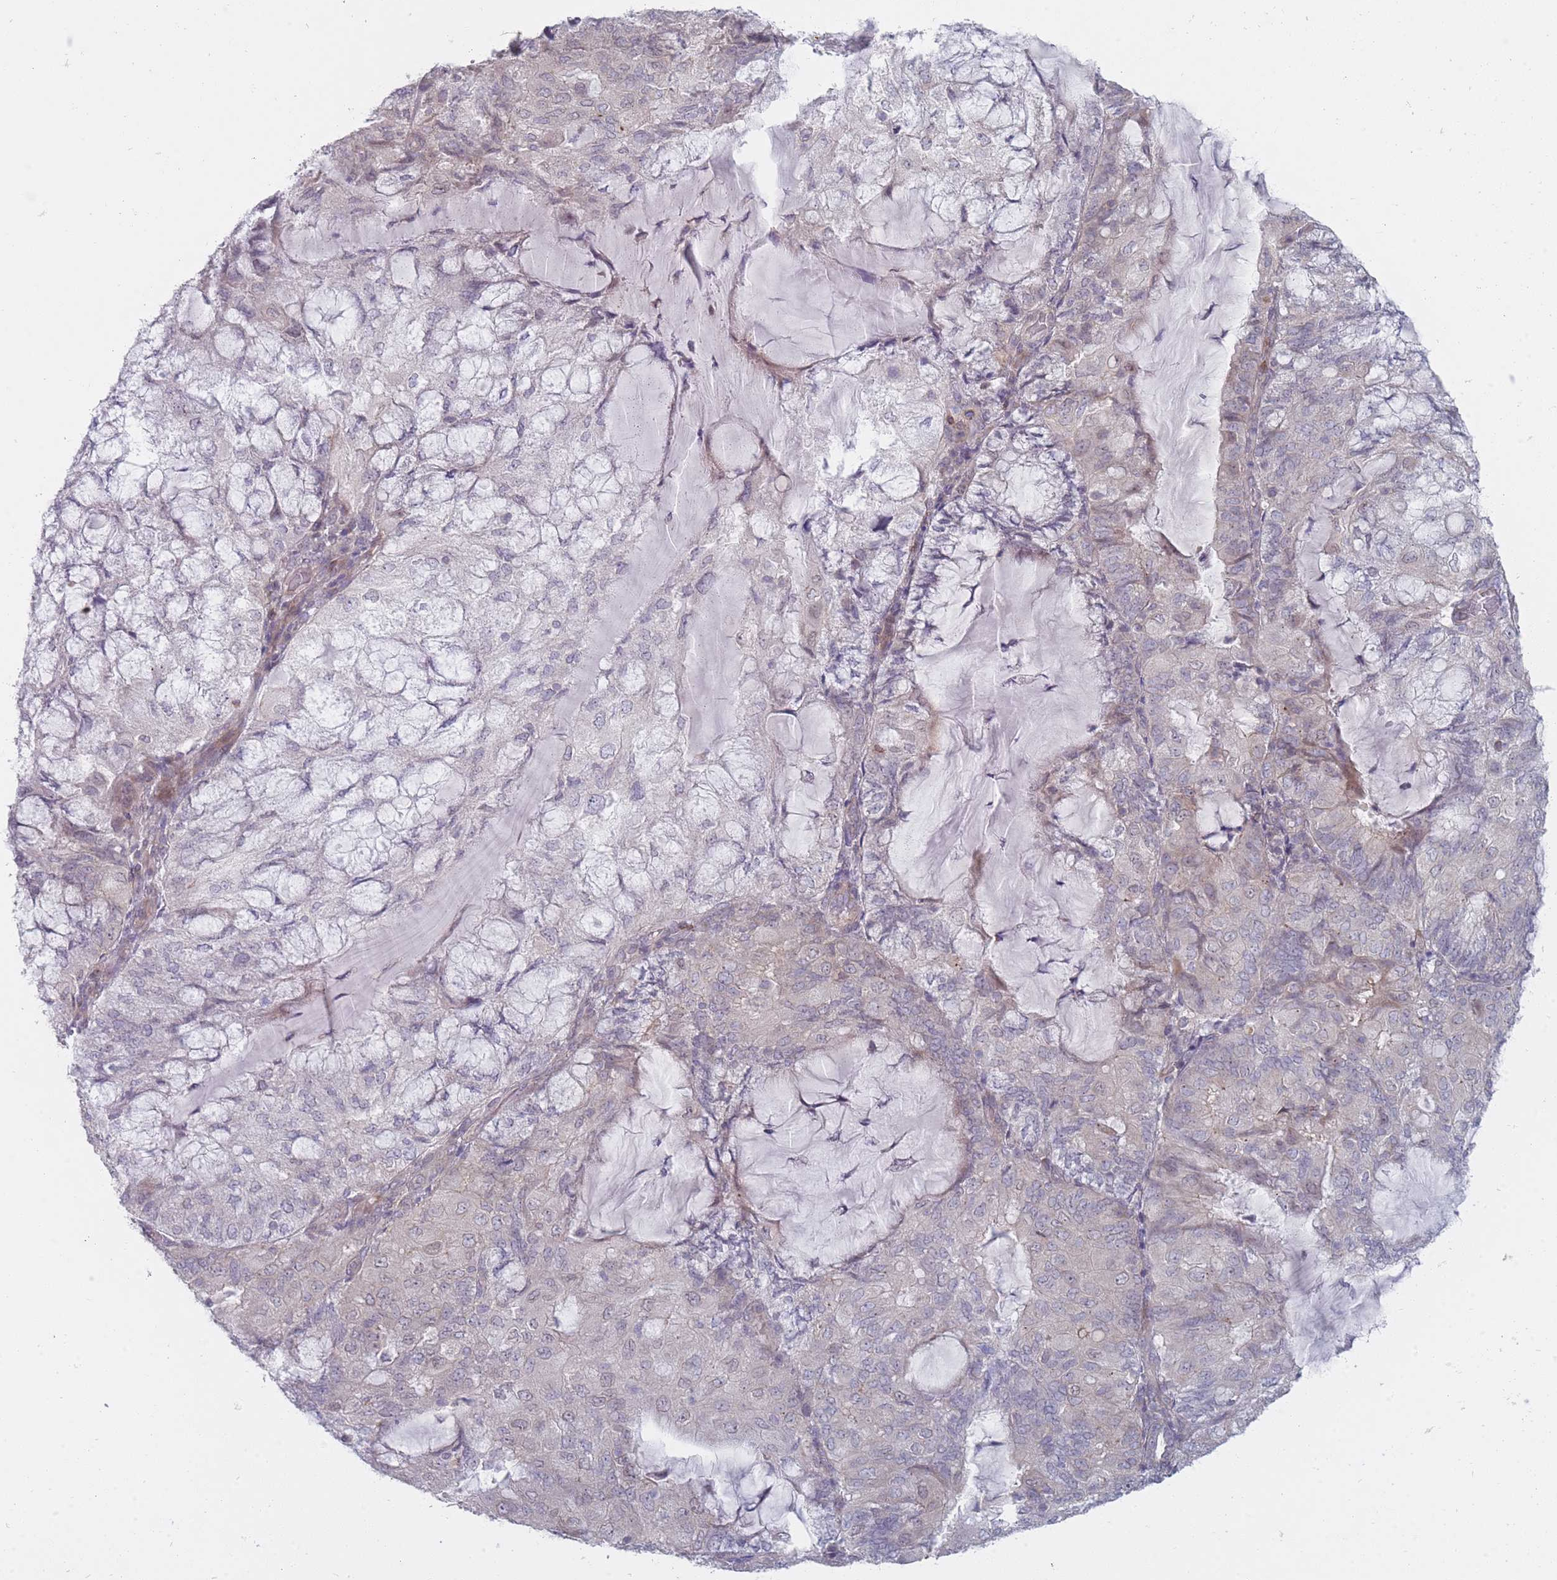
{"staining": {"intensity": "negative", "quantity": "none", "location": "none"}, "tissue": "endometrial cancer", "cell_type": "Tumor cells", "image_type": "cancer", "snomed": [{"axis": "morphology", "description": "Adenocarcinoma, NOS"}, {"axis": "topography", "description": "Endometrium"}], "caption": "Immunohistochemistry image of human endometrial cancer stained for a protein (brown), which demonstrates no staining in tumor cells.", "gene": "PCDH12", "patient": {"sex": "female", "age": 81}}